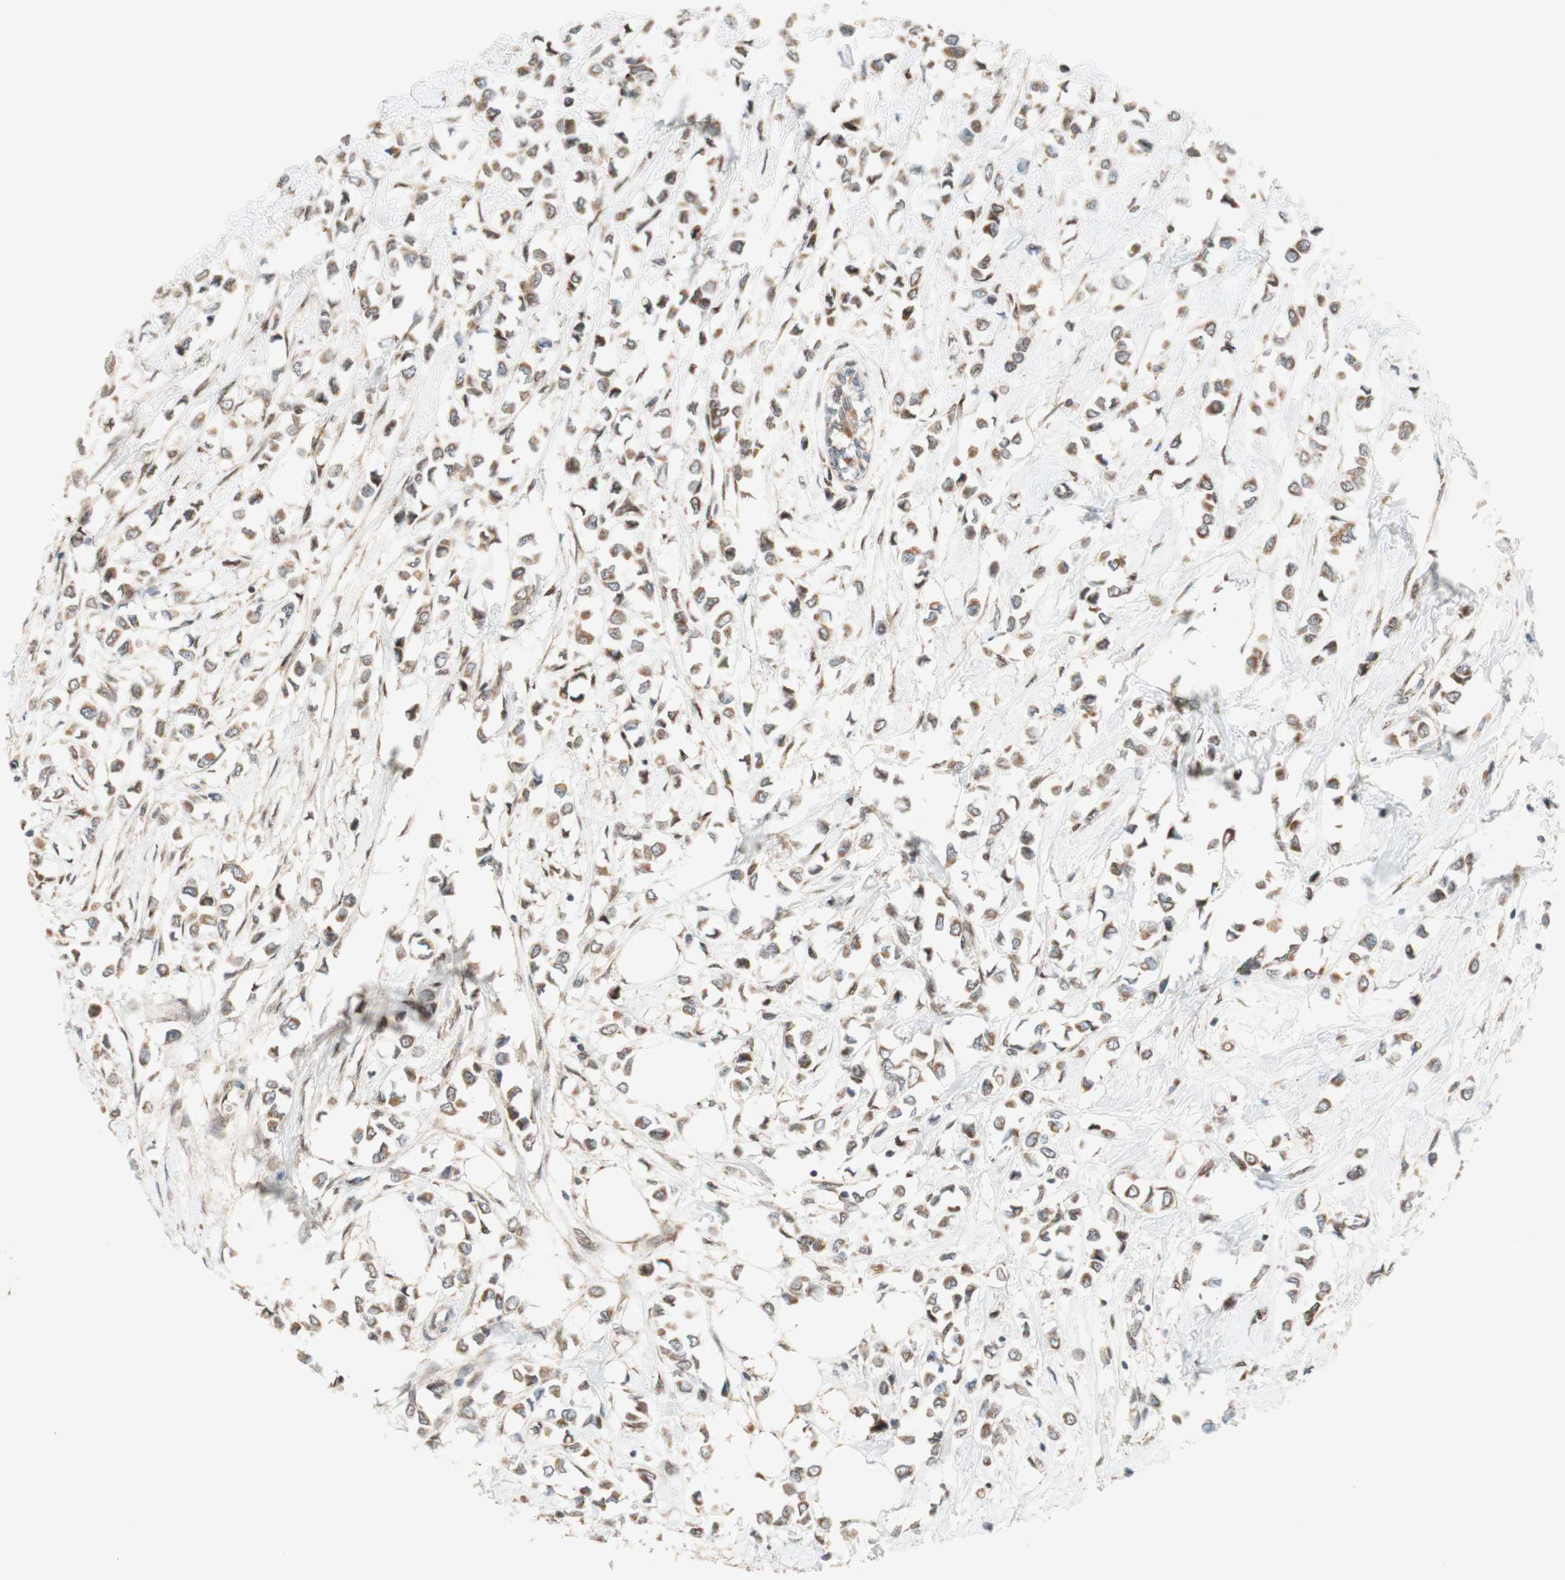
{"staining": {"intensity": "weak", "quantity": ">75%", "location": "cytoplasmic/membranous"}, "tissue": "breast cancer", "cell_type": "Tumor cells", "image_type": "cancer", "snomed": [{"axis": "morphology", "description": "Lobular carcinoma"}, {"axis": "topography", "description": "Breast"}], "caption": "This histopathology image demonstrates IHC staining of breast cancer (lobular carcinoma), with low weak cytoplasmic/membranous positivity in about >75% of tumor cells.", "gene": "DNMT3A", "patient": {"sex": "female", "age": 51}}